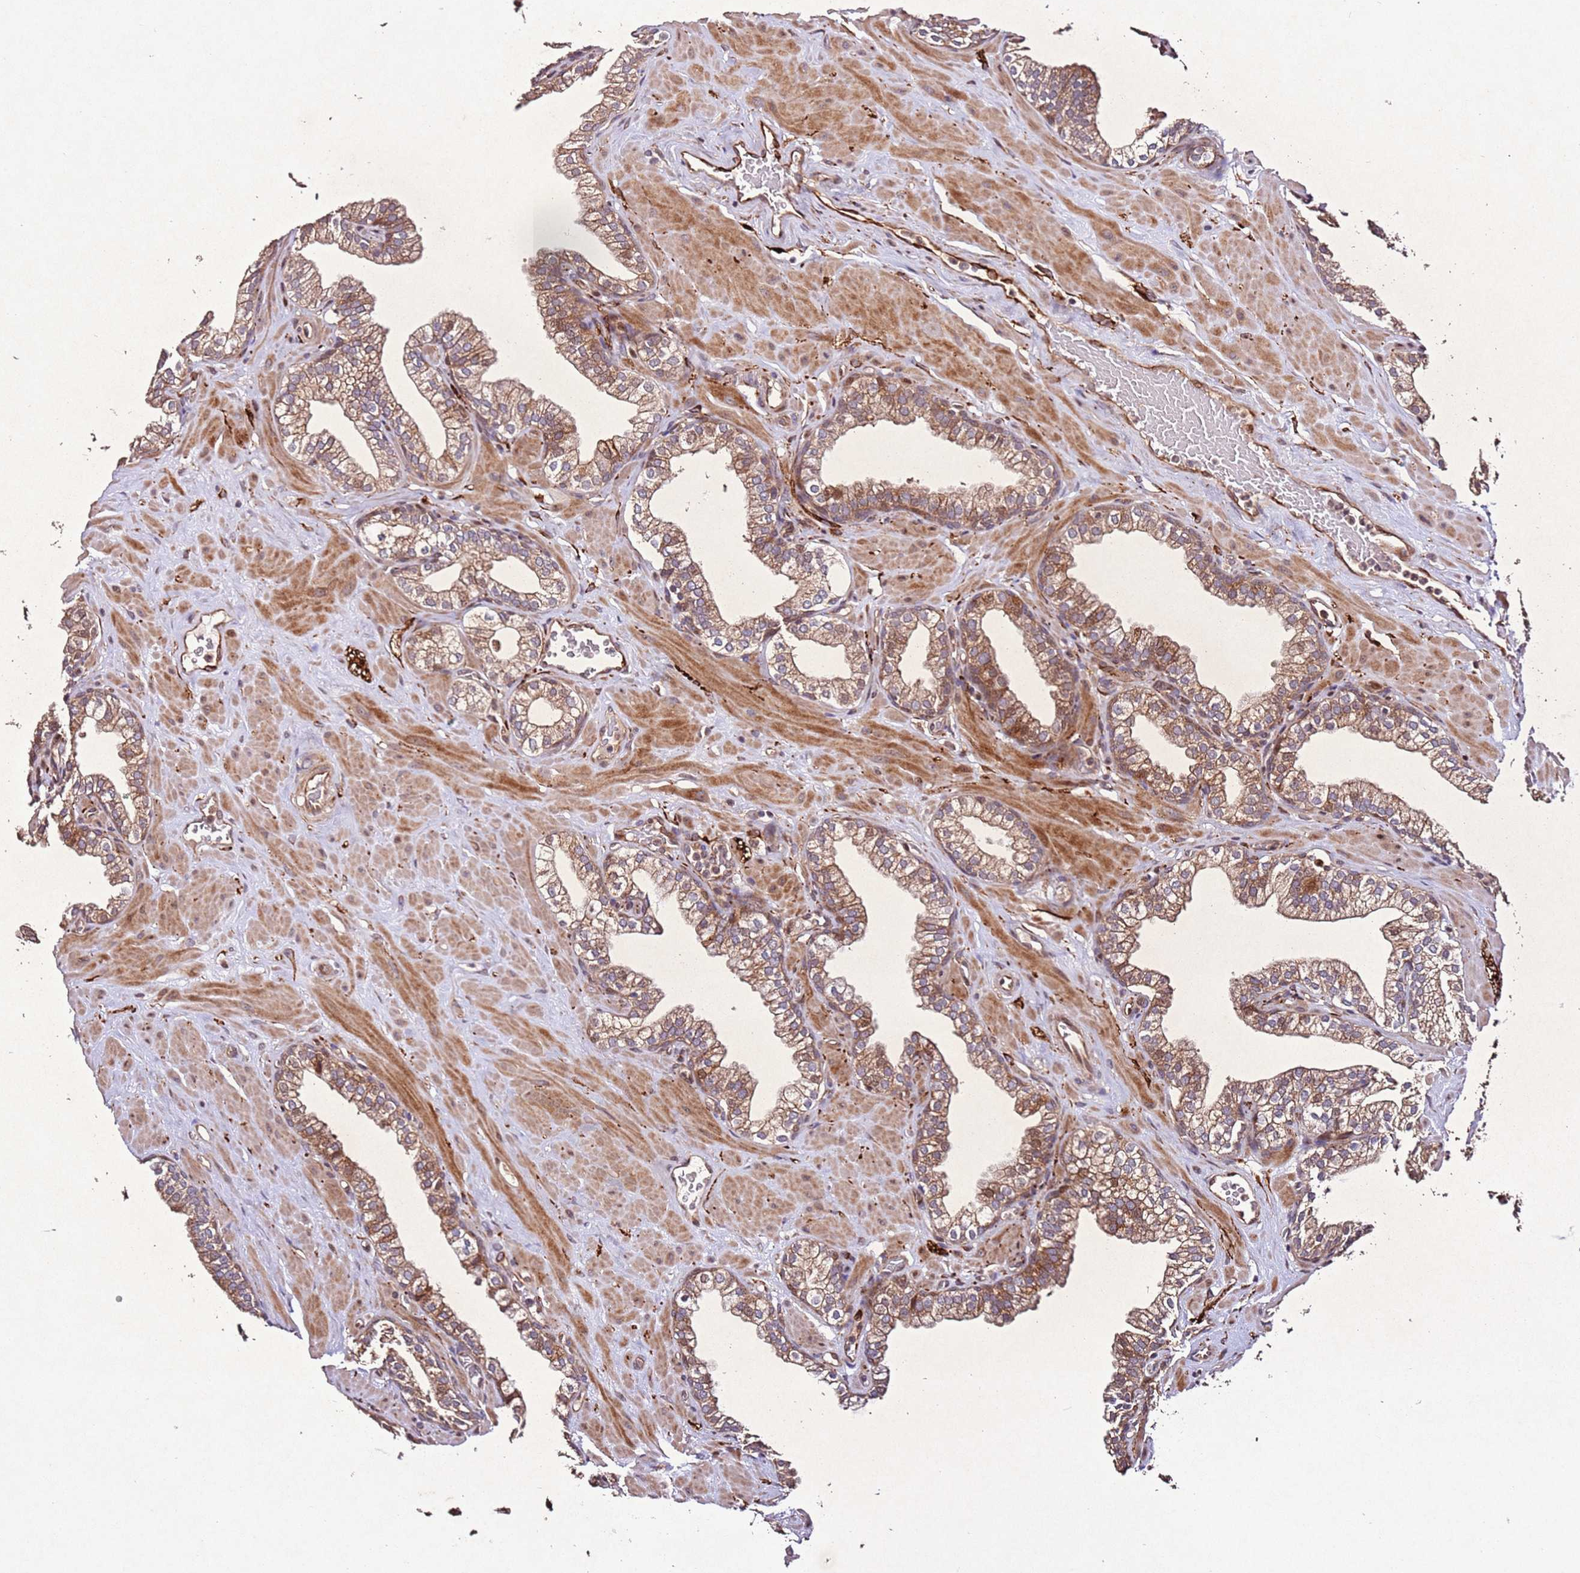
{"staining": {"intensity": "moderate", "quantity": ">75%", "location": "cytoplasmic/membranous"}, "tissue": "prostate", "cell_type": "Glandular cells", "image_type": "normal", "snomed": [{"axis": "morphology", "description": "Normal tissue, NOS"}, {"axis": "morphology", "description": "Urothelial carcinoma, Low grade"}, {"axis": "topography", "description": "Urinary bladder"}, {"axis": "topography", "description": "Prostate"}], "caption": "A brown stain labels moderate cytoplasmic/membranous expression of a protein in glandular cells of benign prostate. The staining was performed using DAB, with brown indicating positive protein expression. Nuclei are stained blue with hematoxylin.", "gene": "PTMA", "patient": {"sex": "male", "age": 60}}